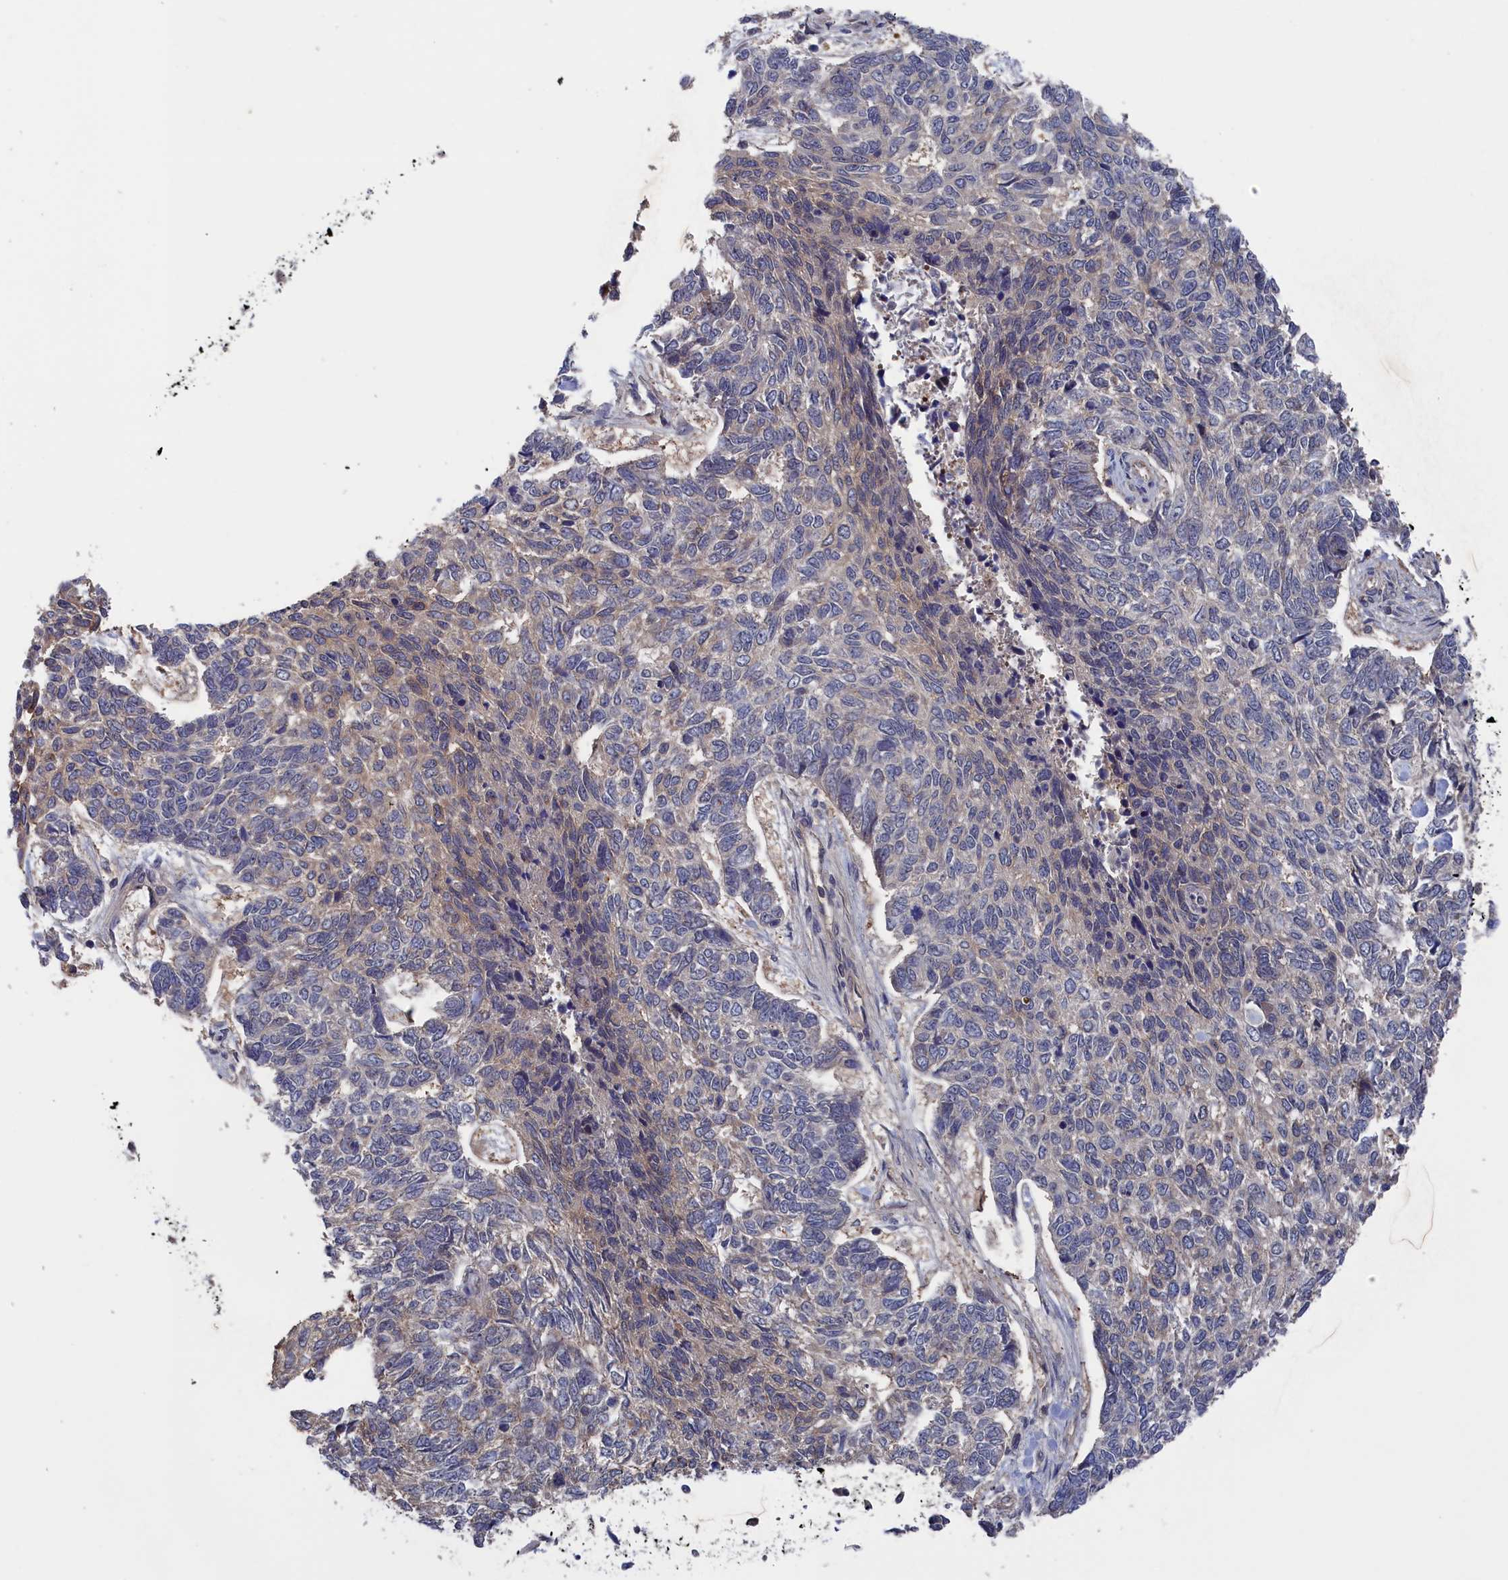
{"staining": {"intensity": "weak", "quantity": "<25%", "location": "cytoplasmic/membranous"}, "tissue": "skin cancer", "cell_type": "Tumor cells", "image_type": "cancer", "snomed": [{"axis": "morphology", "description": "Basal cell carcinoma"}, {"axis": "topography", "description": "Skin"}], "caption": "This histopathology image is of skin cancer (basal cell carcinoma) stained with IHC to label a protein in brown with the nuclei are counter-stained blue. There is no expression in tumor cells.", "gene": "NUTF2", "patient": {"sex": "female", "age": 65}}